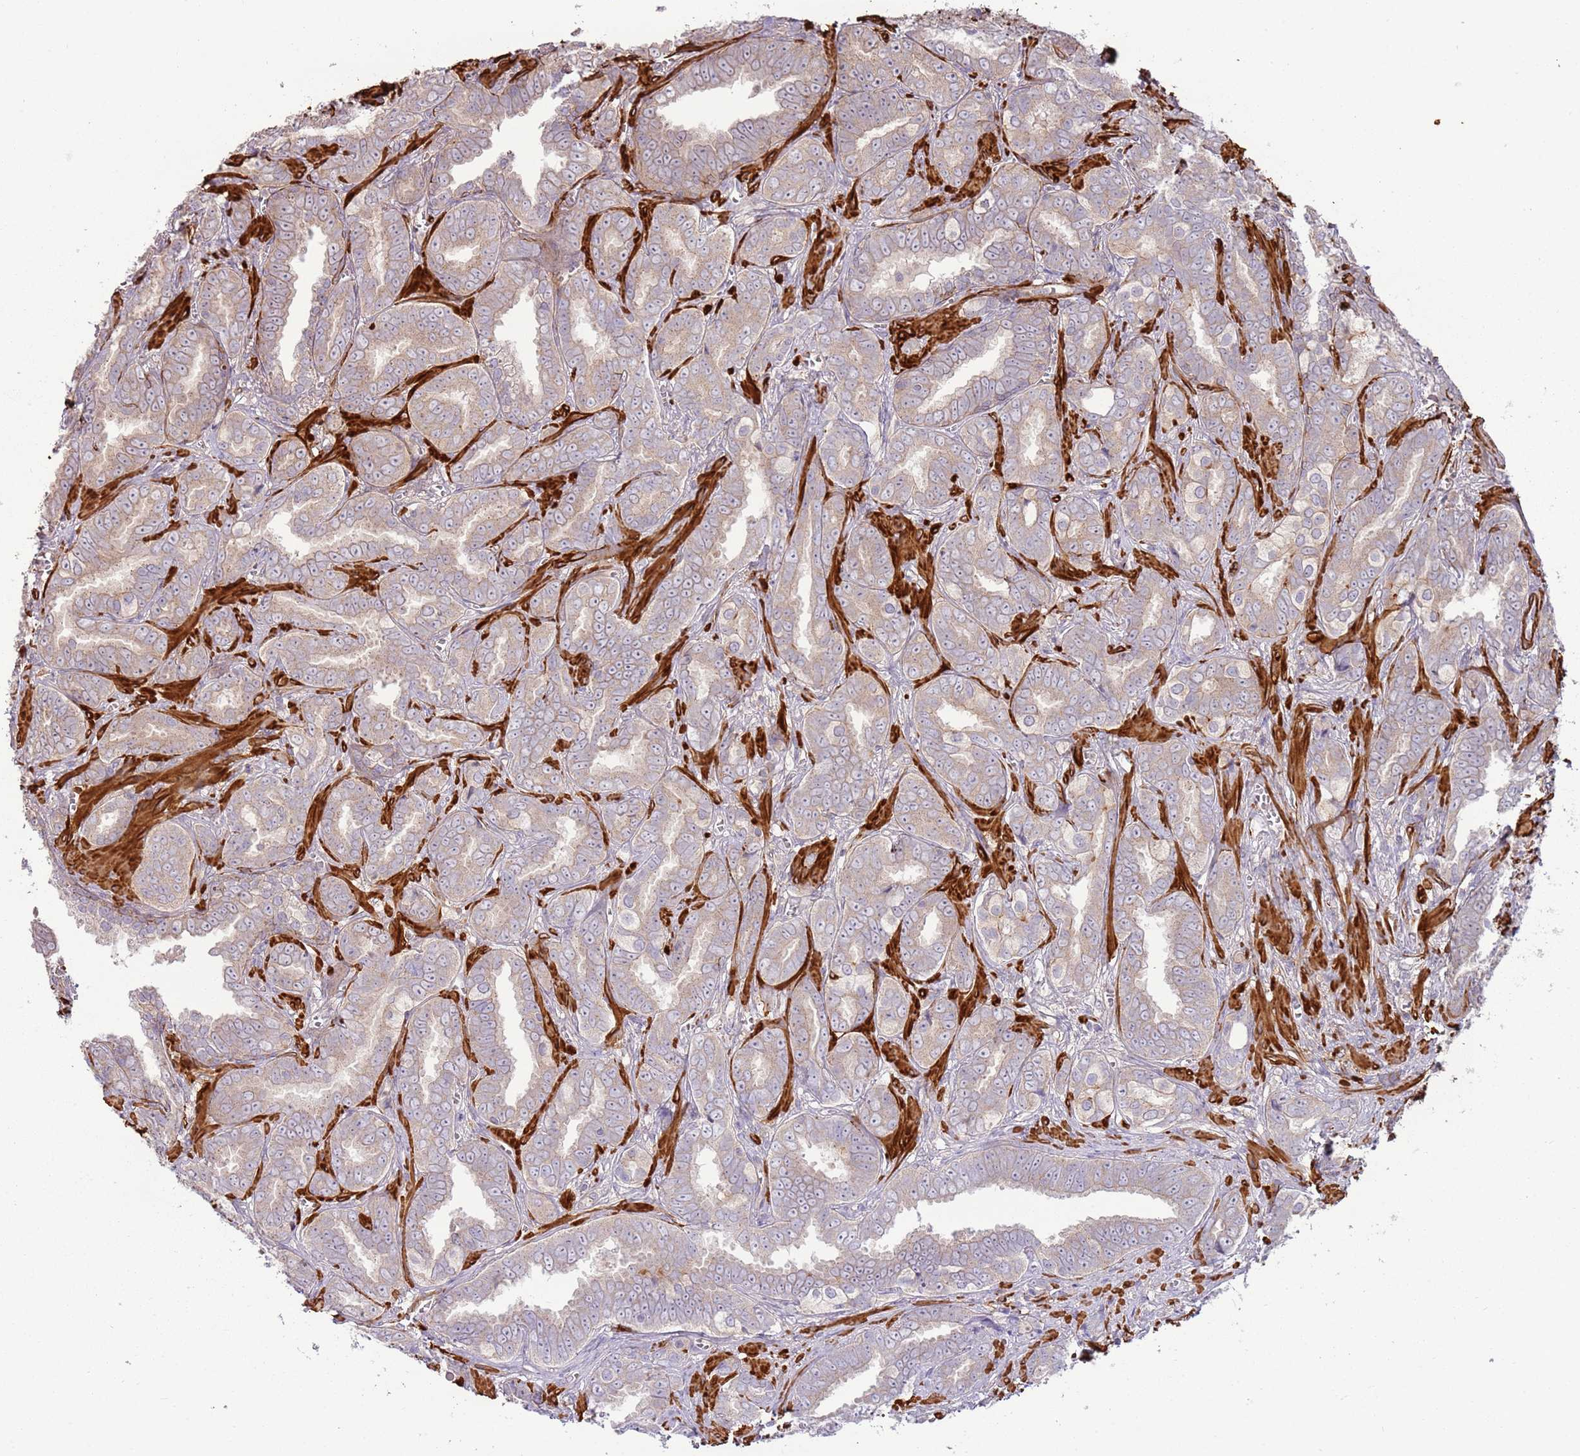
{"staining": {"intensity": "weak", "quantity": "25%-75%", "location": "cytoplasmic/membranous"}, "tissue": "prostate cancer", "cell_type": "Tumor cells", "image_type": "cancer", "snomed": [{"axis": "morphology", "description": "Adenocarcinoma, High grade"}, {"axis": "topography", "description": "Prostate"}], "caption": "High-grade adenocarcinoma (prostate) stained with immunohistochemistry (IHC) shows weak cytoplasmic/membranous expression in about 25%-75% of tumor cells.", "gene": "RNF128", "patient": {"sex": "male", "age": 67}}